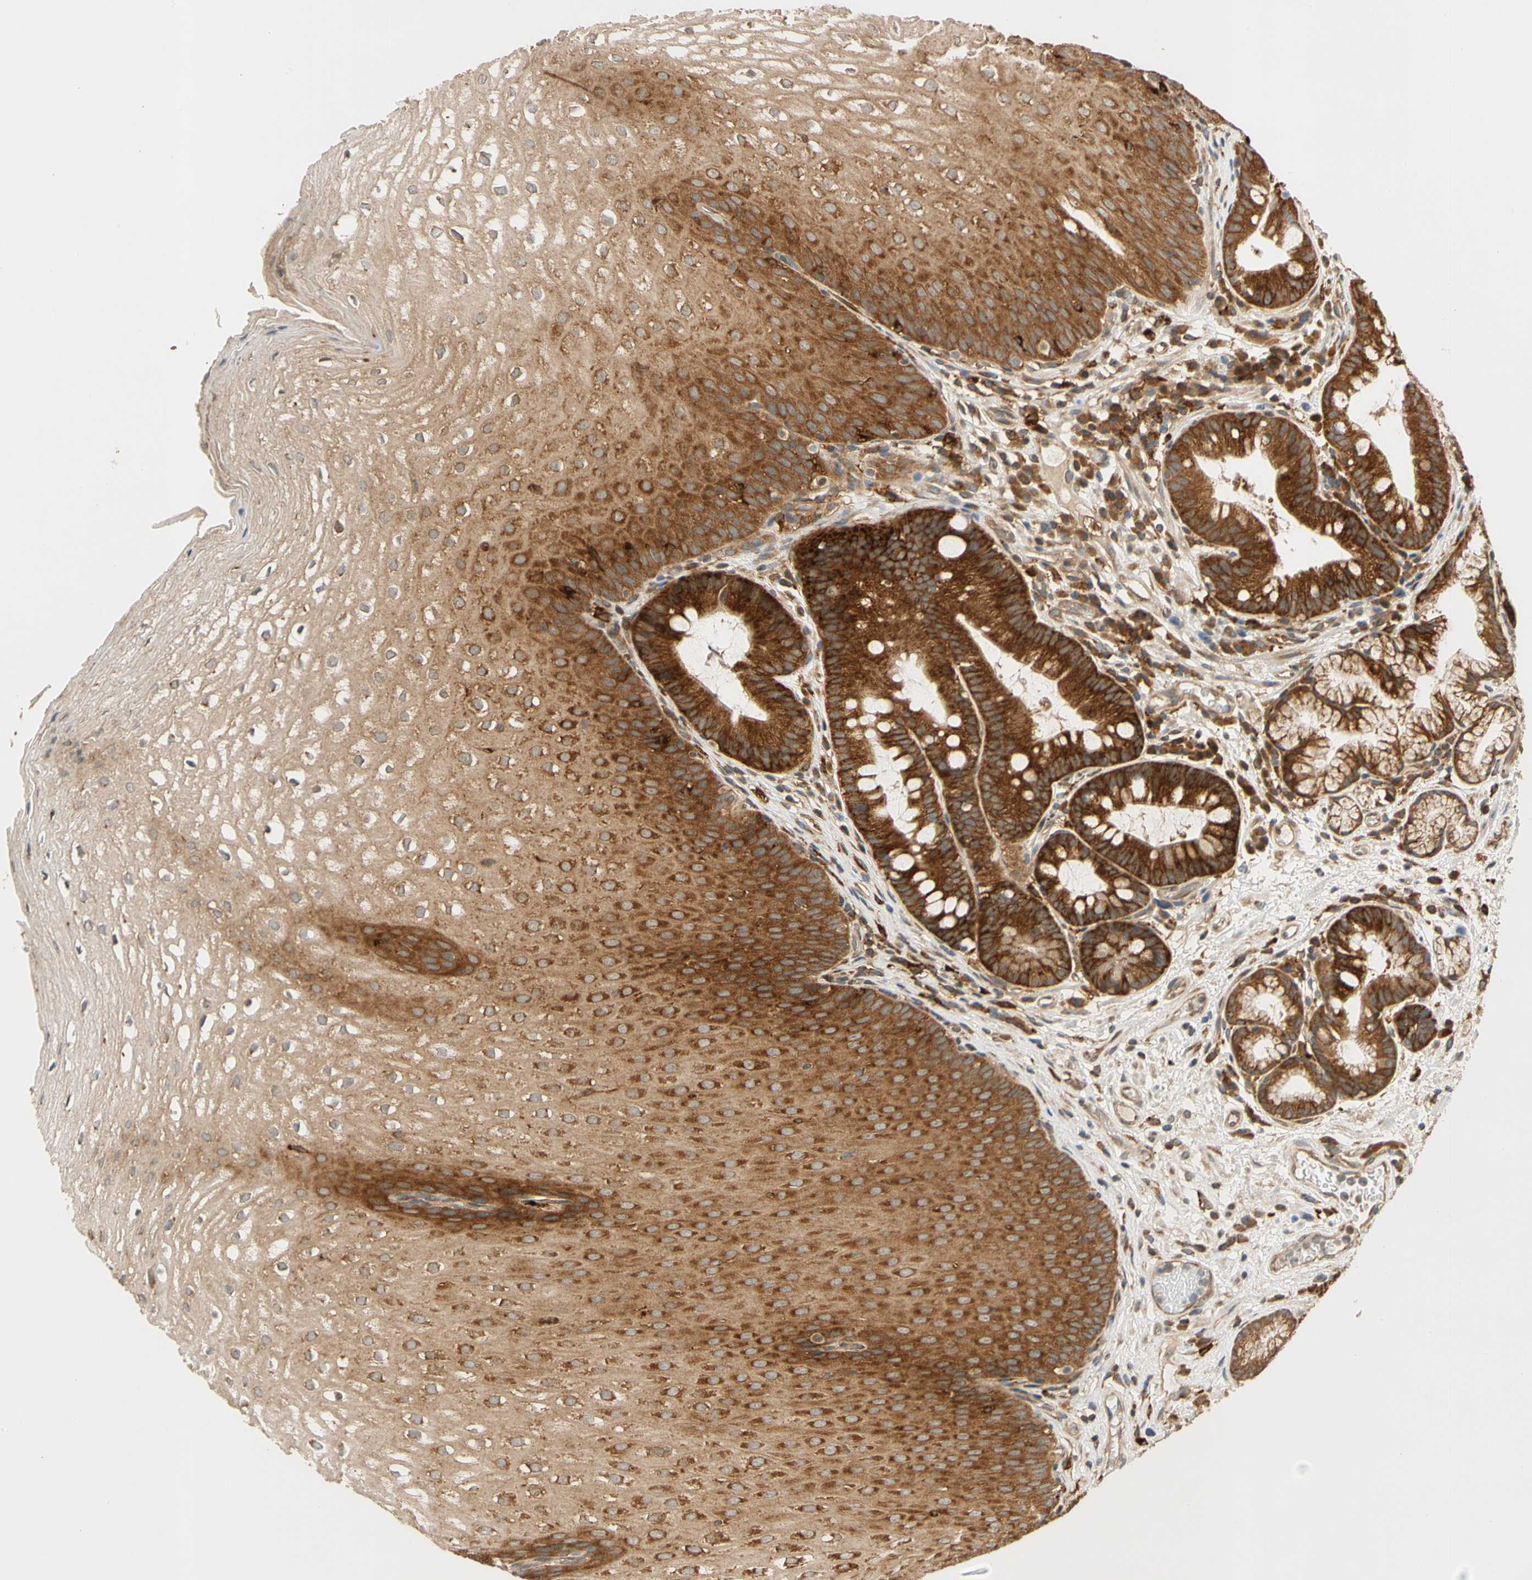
{"staining": {"intensity": "moderate", "quantity": ">75%", "location": "cytoplasmic/membranous"}, "tissue": "stomach", "cell_type": "Glandular cells", "image_type": "normal", "snomed": [{"axis": "morphology", "description": "Normal tissue, NOS"}, {"axis": "topography", "description": "Stomach, upper"}], "caption": "A histopathology image showing moderate cytoplasmic/membranous positivity in about >75% of glandular cells in normal stomach, as visualized by brown immunohistochemical staining.", "gene": "ANKHD1", "patient": {"sex": "male", "age": 72}}